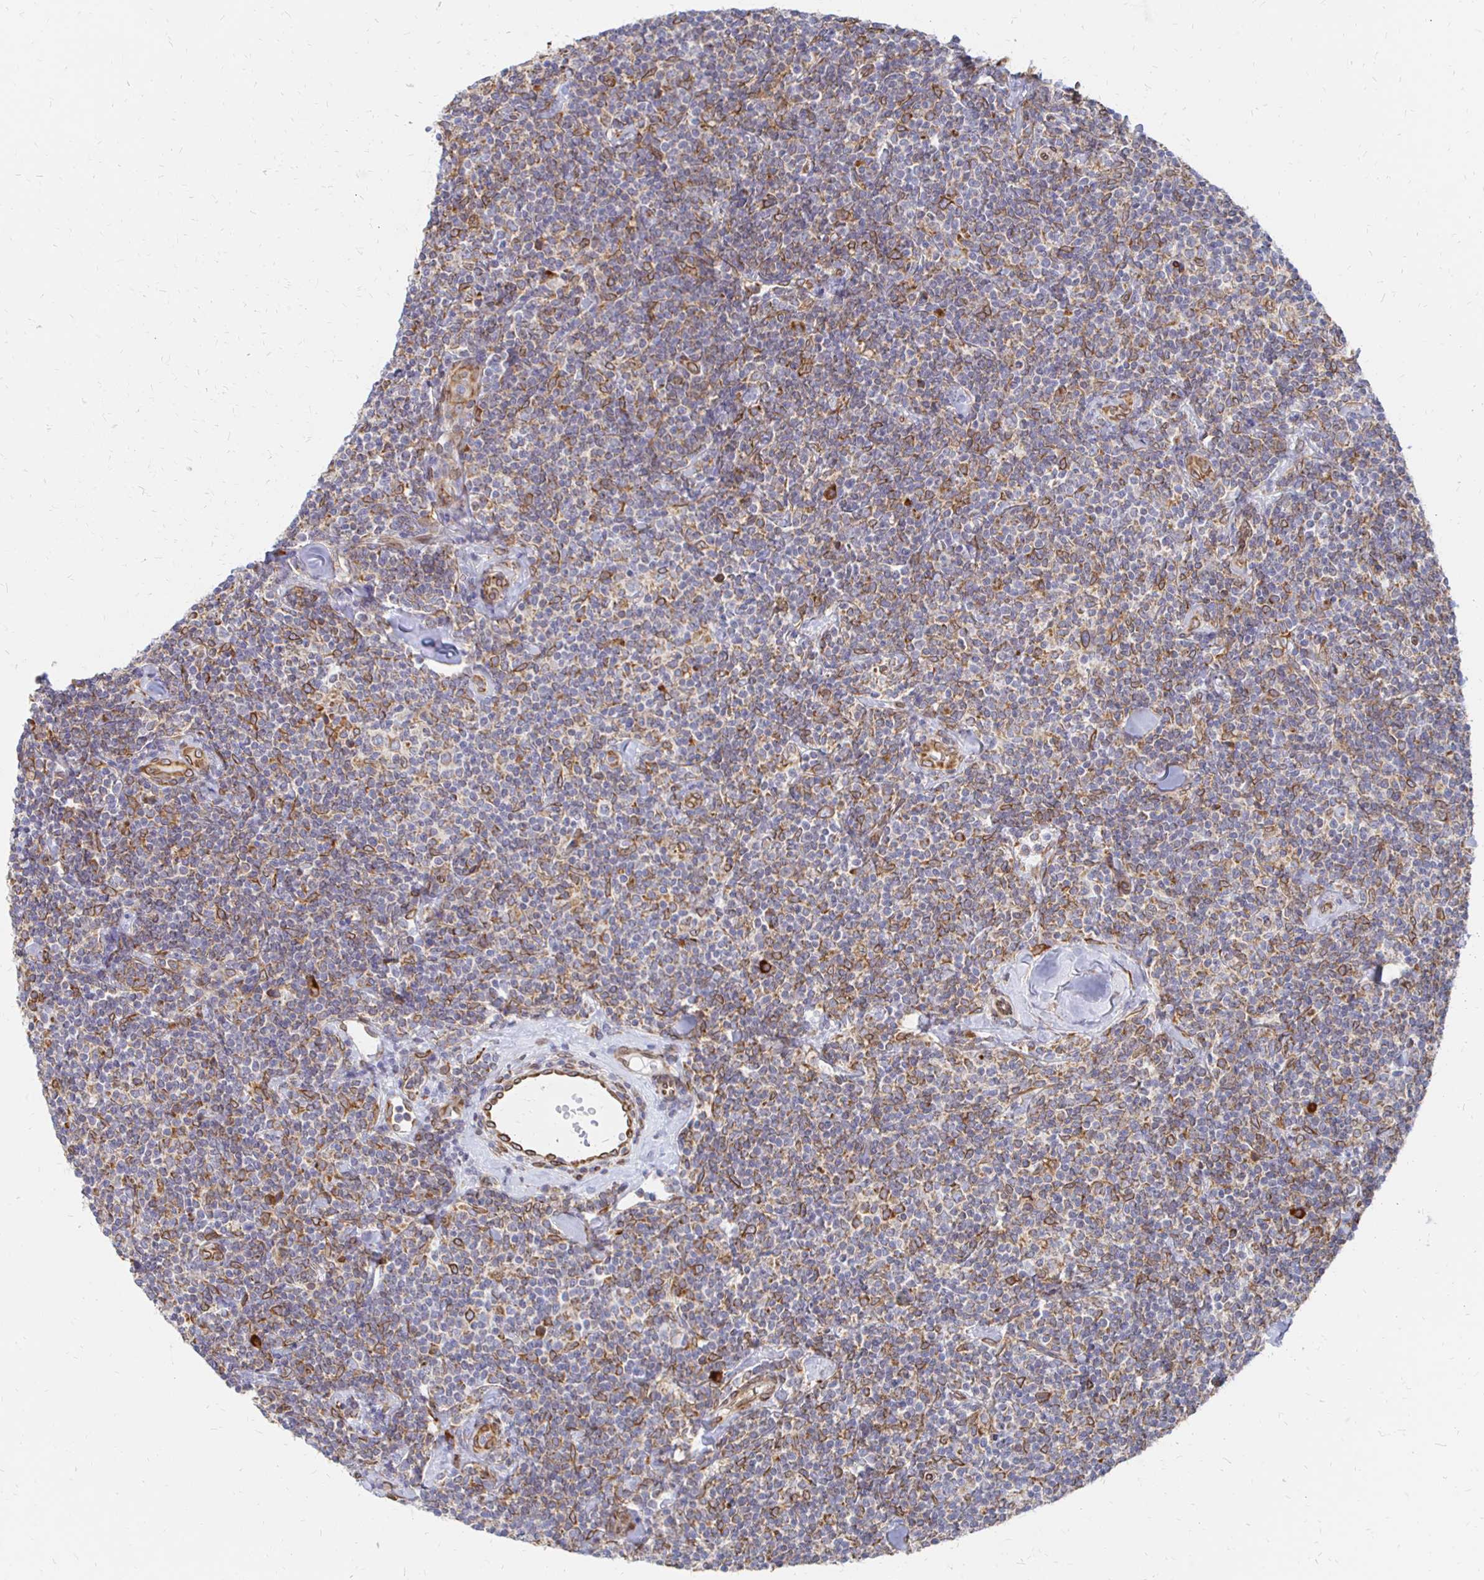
{"staining": {"intensity": "moderate", "quantity": "<25%", "location": "cytoplasmic/membranous,nuclear"}, "tissue": "lymphoma", "cell_type": "Tumor cells", "image_type": "cancer", "snomed": [{"axis": "morphology", "description": "Malignant lymphoma, non-Hodgkin's type, Low grade"}, {"axis": "topography", "description": "Lymph node"}], "caption": "The immunohistochemical stain highlights moderate cytoplasmic/membranous and nuclear staining in tumor cells of lymphoma tissue.", "gene": "PELI3", "patient": {"sex": "female", "age": 56}}